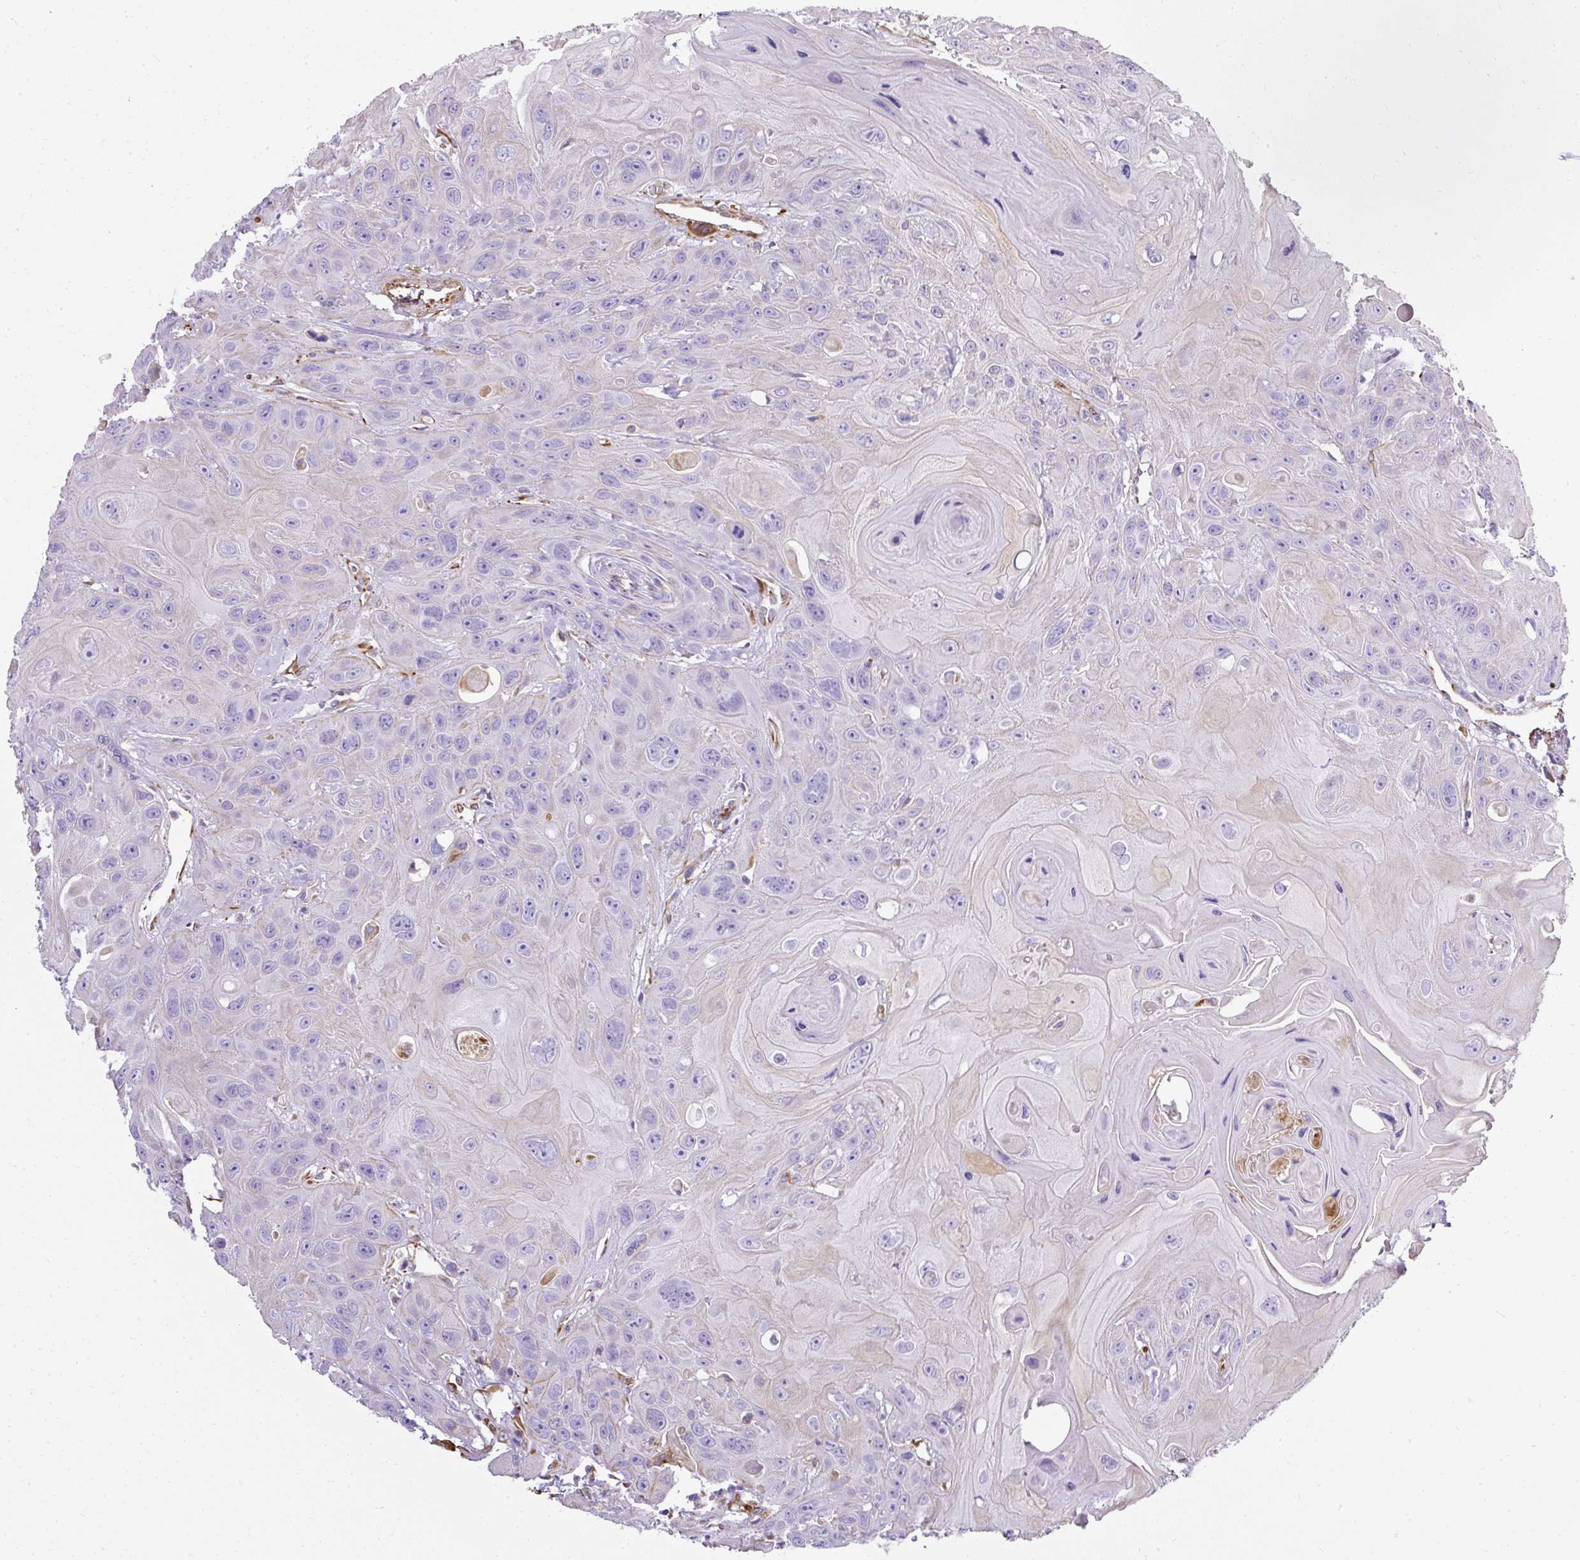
{"staining": {"intensity": "negative", "quantity": "none", "location": "none"}, "tissue": "head and neck cancer", "cell_type": "Tumor cells", "image_type": "cancer", "snomed": [{"axis": "morphology", "description": "Squamous cell carcinoma, NOS"}, {"axis": "topography", "description": "Head-Neck"}], "caption": "The immunohistochemistry (IHC) micrograph has no significant expression in tumor cells of head and neck squamous cell carcinoma tissue.", "gene": "PLS1", "patient": {"sex": "female", "age": 59}}